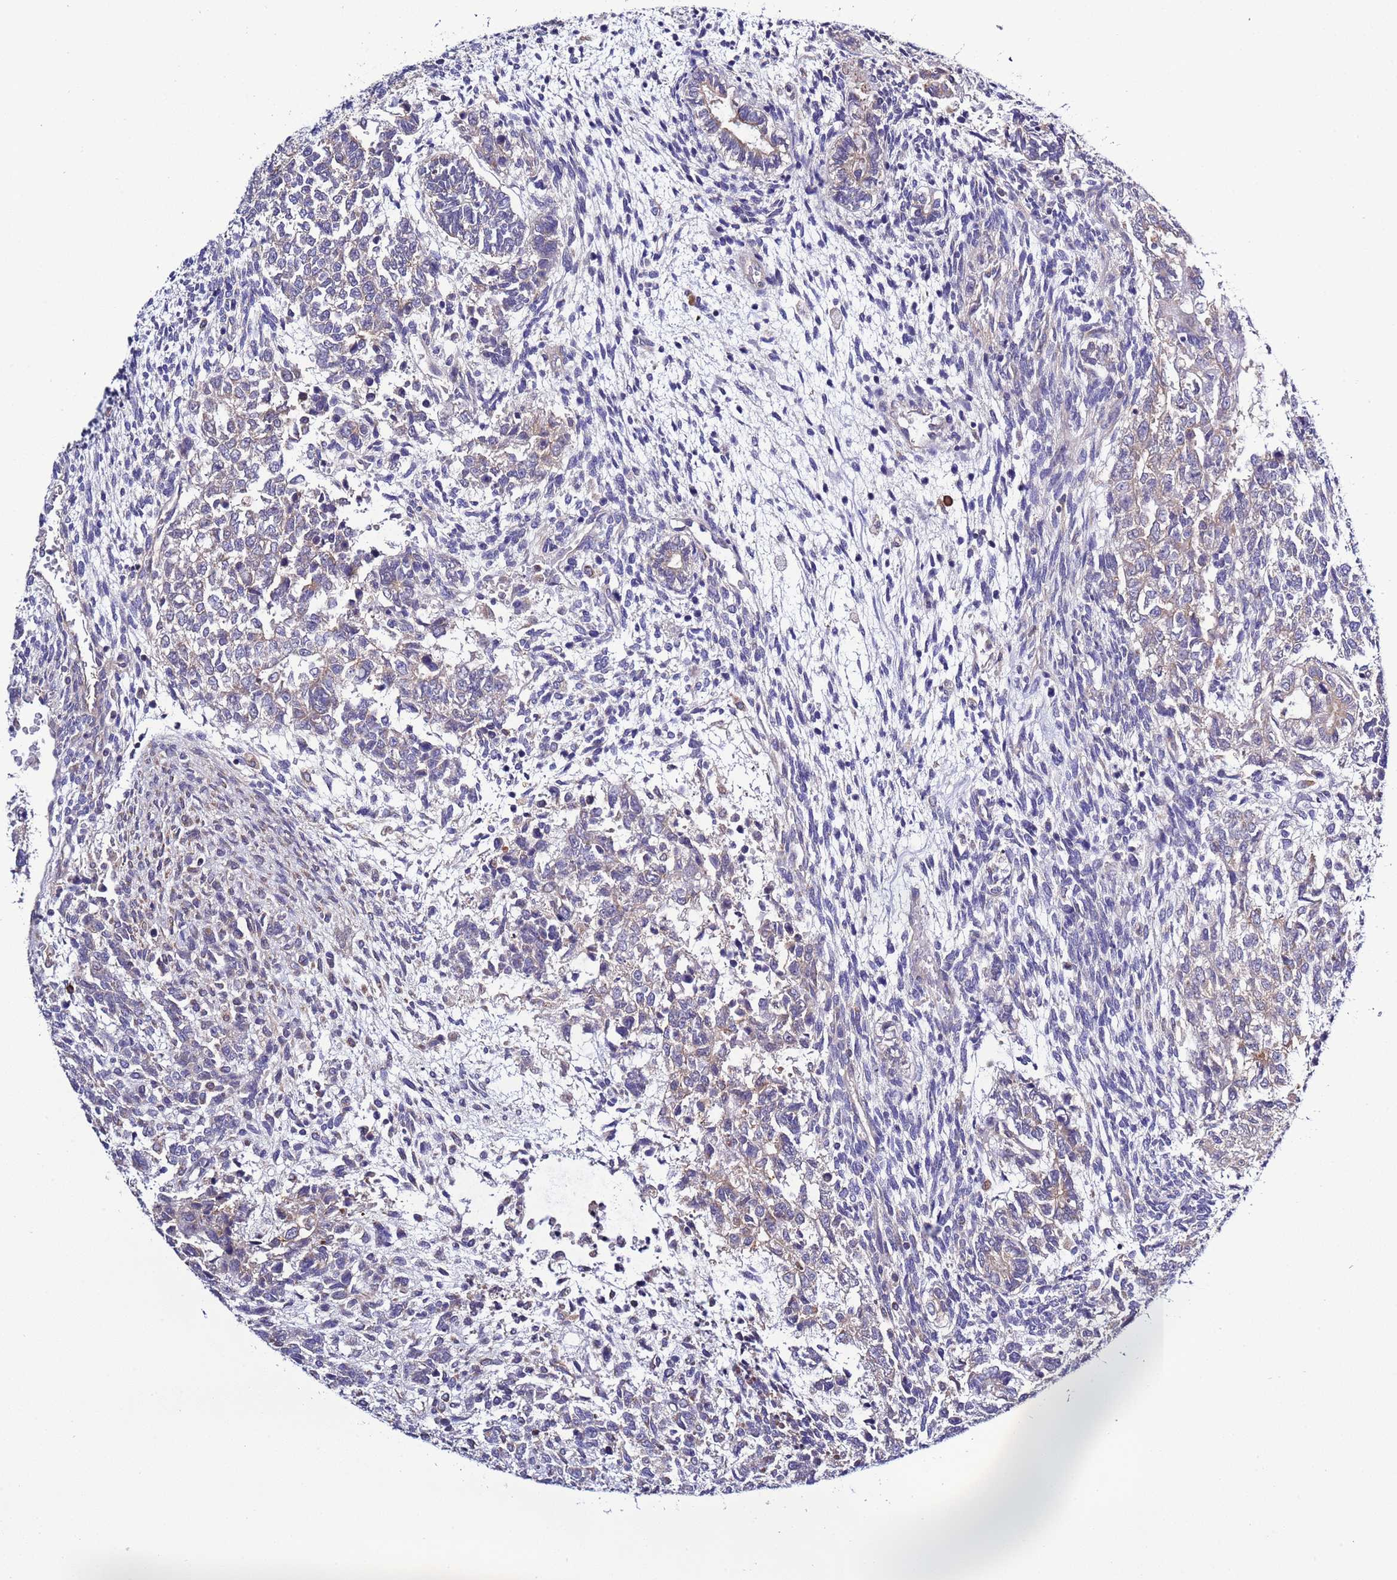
{"staining": {"intensity": "weak", "quantity": "<25%", "location": "cytoplasmic/membranous"}, "tissue": "testis cancer", "cell_type": "Tumor cells", "image_type": "cancer", "snomed": [{"axis": "morphology", "description": "Carcinoma, Embryonal, NOS"}, {"axis": "topography", "description": "Testis"}], "caption": "An immunohistochemistry histopathology image of testis cancer is shown. There is no staining in tumor cells of testis cancer.", "gene": "SPCS1", "patient": {"sex": "male", "age": 23}}